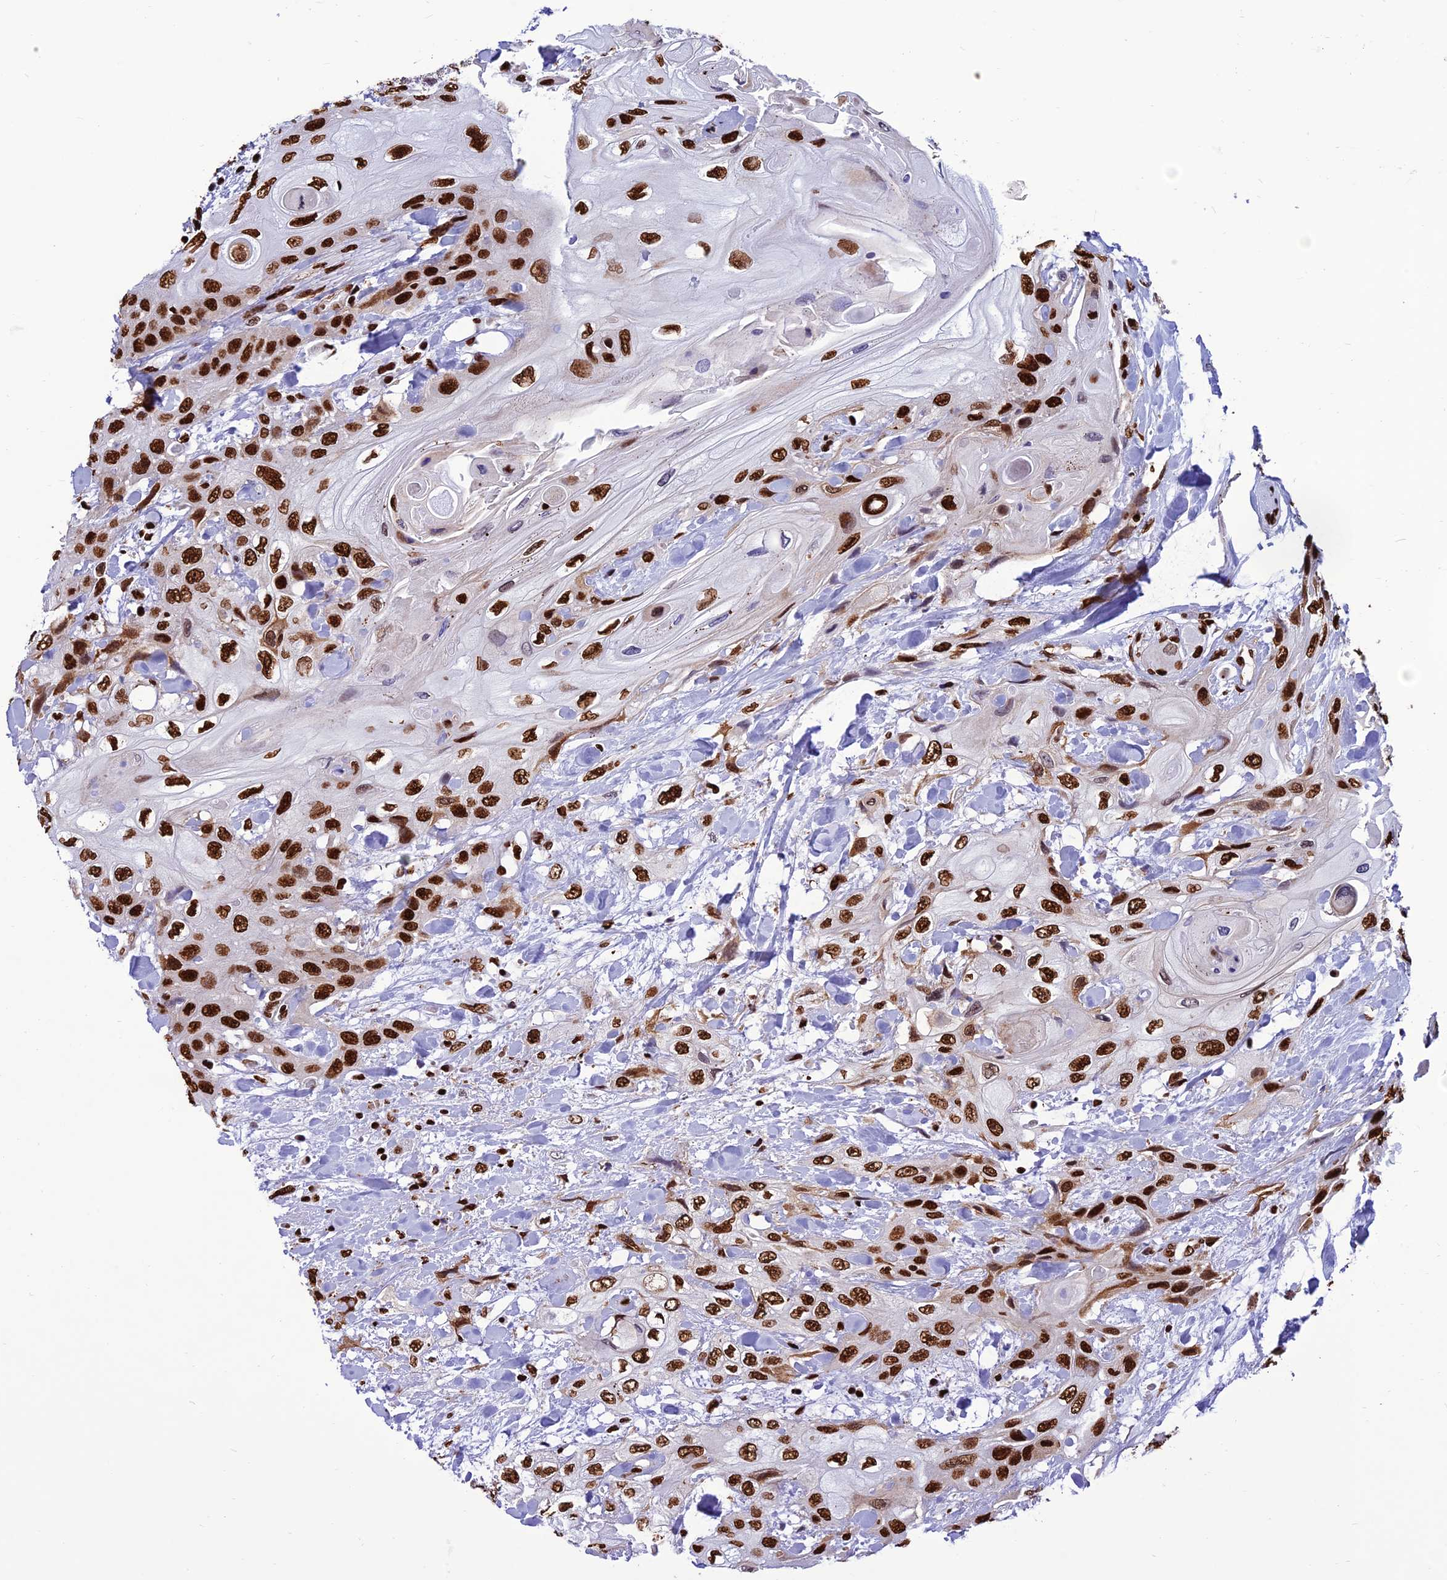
{"staining": {"intensity": "strong", "quantity": ">75%", "location": "nuclear"}, "tissue": "head and neck cancer", "cell_type": "Tumor cells", "image_type": "cancer", "snomed": [{"axis": "morphology", "description": "Squamous cell carcinoma, NOS"}, {"axis": "topography", "description": "Head-Neck"}], "caption": "Head and neck squamous cell carcinoma tissue reveals strong nuclear positivity in approximately >75% of tumor cells, visualized by immunohistochemistry.", "gene": "INO80E", "patient": {"sex": "female", "age": 43}}